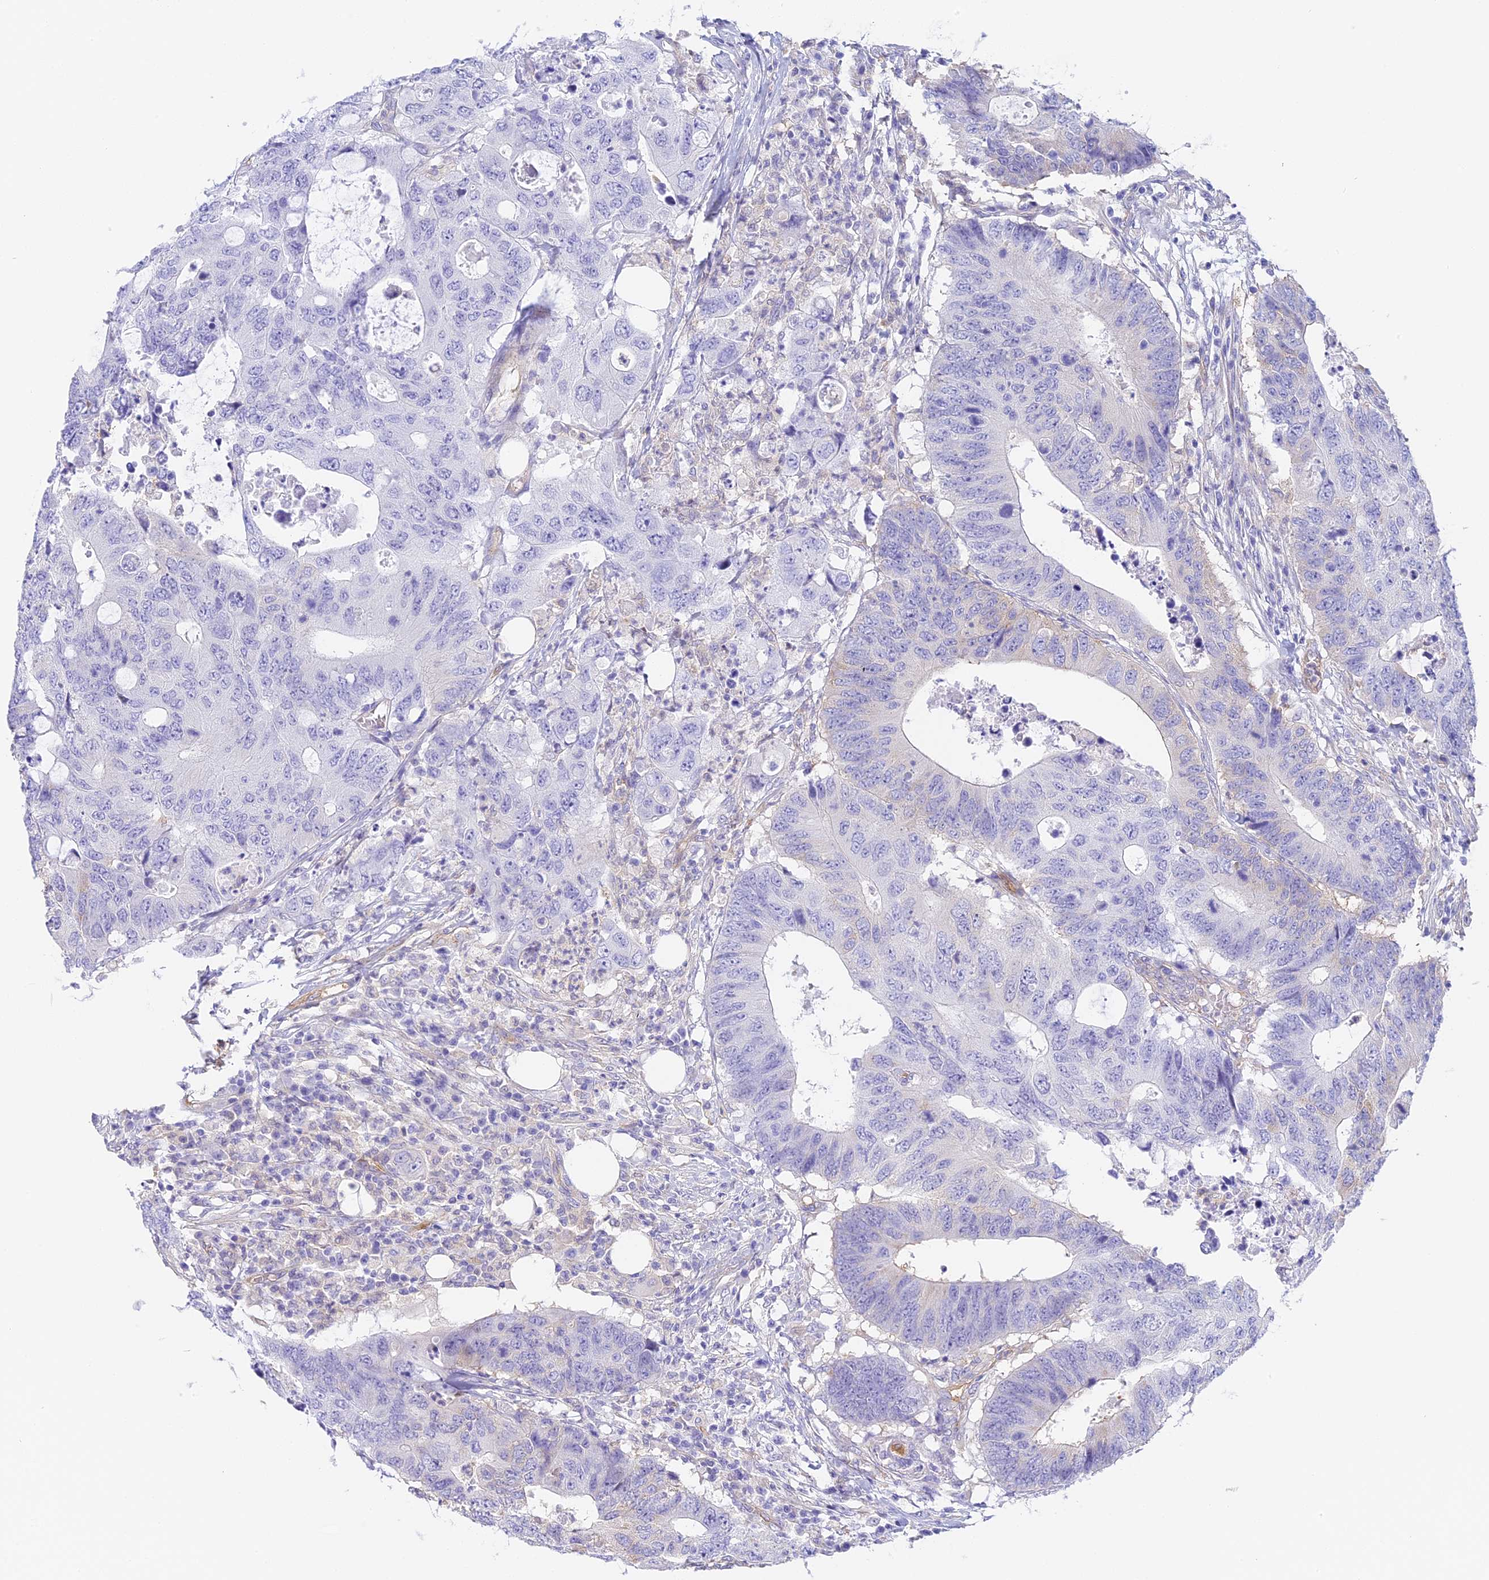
{"staining": {"intensity": "negative", "quantity": "none", "location": "none"}, "tissue": "colorectal cancer", "cell_type": "Tumor cells", "image_type": "cancer", "snomed": [{"axis": "morphology", "description": "Adenocarcinoma, NOS"}, {"axis": "topography", "description": "Colon"}], "caption": "DAB (3,3'-diaminobenzidine) immunohistochemical staining of colorectal cancer (adenocarcinoma) exhibits no significant expression in tumor cells.", "gene": "HOMER3", "patient": {"sex": "male", "age": 71}}